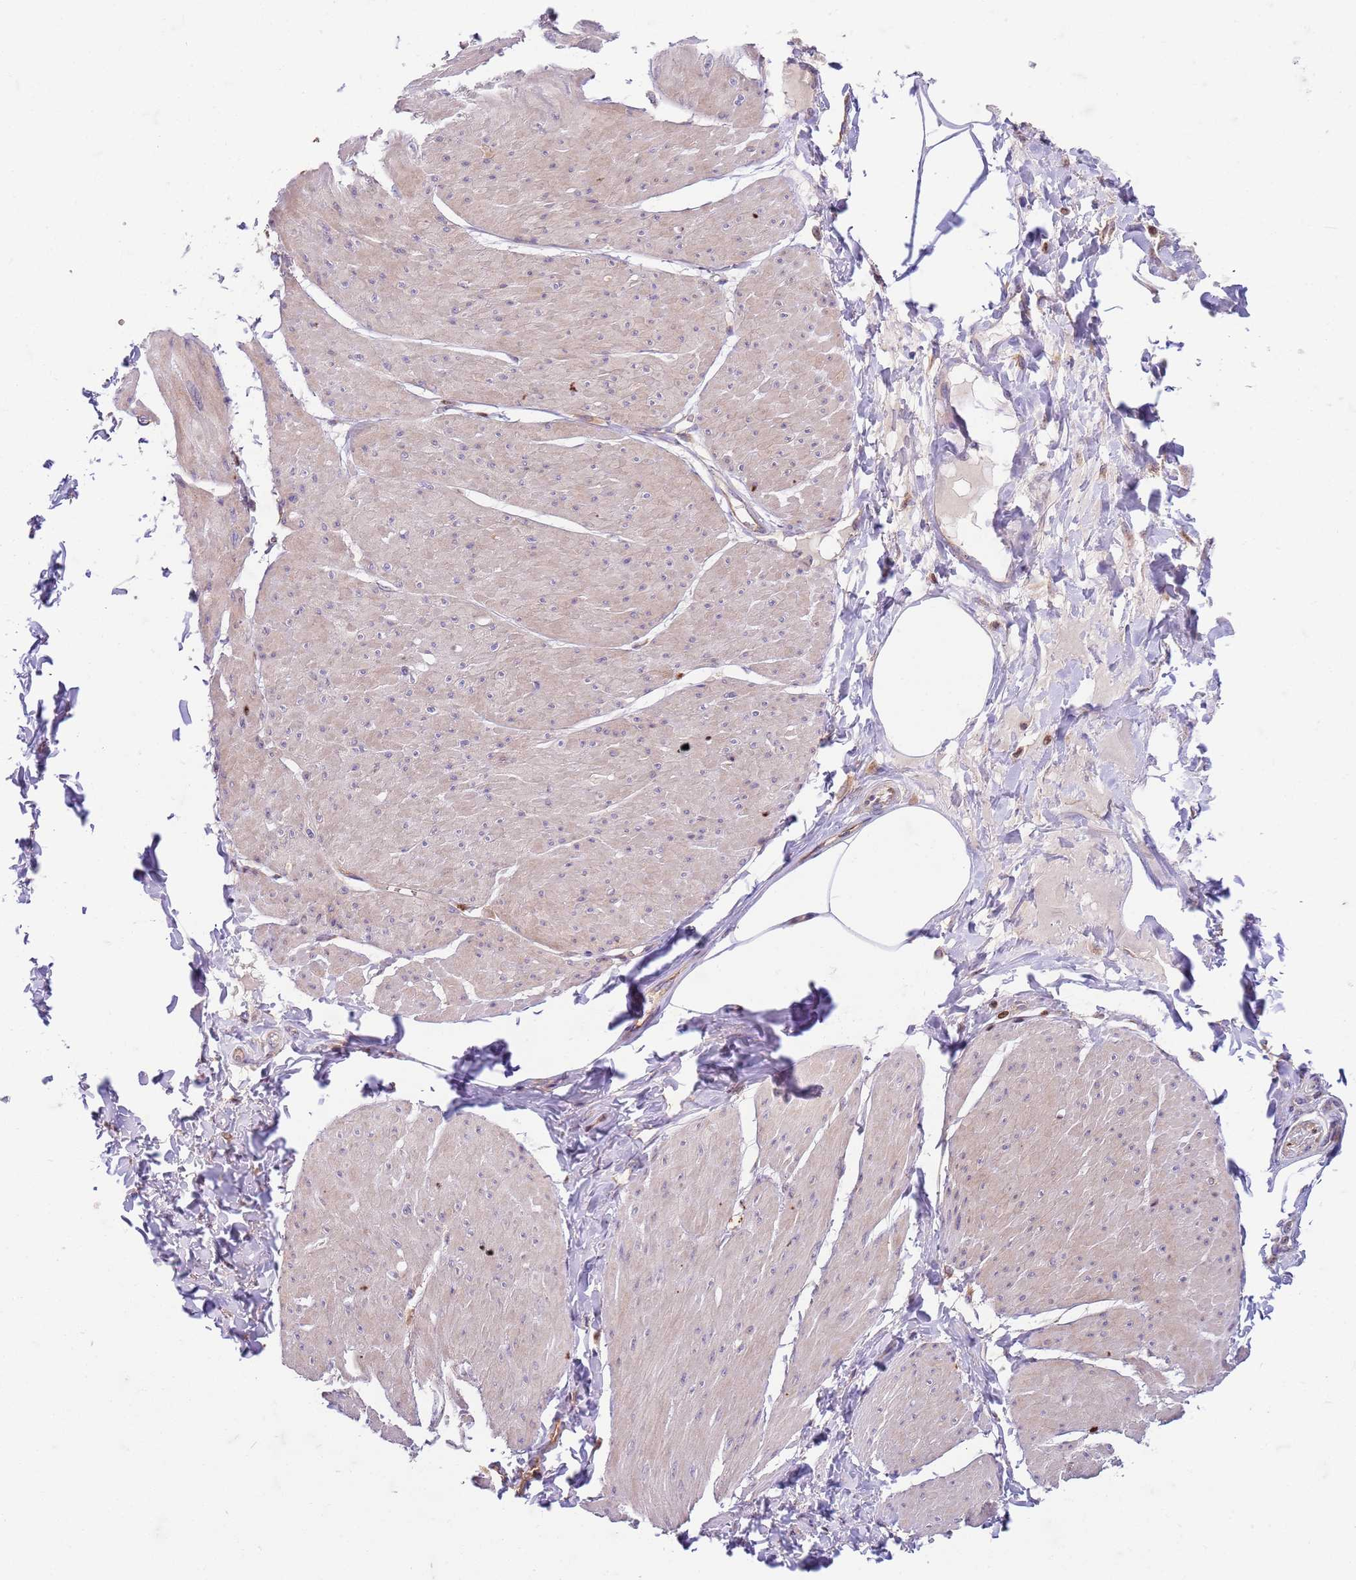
{"staining": {"intensity": "weak", "quantity": "<25%", "location": "cytoplasmic/membranous"}, "tissue": "smooth muscle", "cell_type": "Smooth muscle cells", "image_type": "normal", "snomed": [{"axis": "morphology", "description": "Urothelial carcinoma, High grade"}, {"axis": "topography", "description": "Urinary bladder"}], "caption": "This histopathology image is of normal smooth muscle stained with immunohistochemistry to label a protein in brown with the nuclei are counter-stained blue. There is no positivity in smooth muscle cells. (DAB IHC, high magnification).", "gene": "OSBP", "patient": {"sex": "male", "age": 46}}